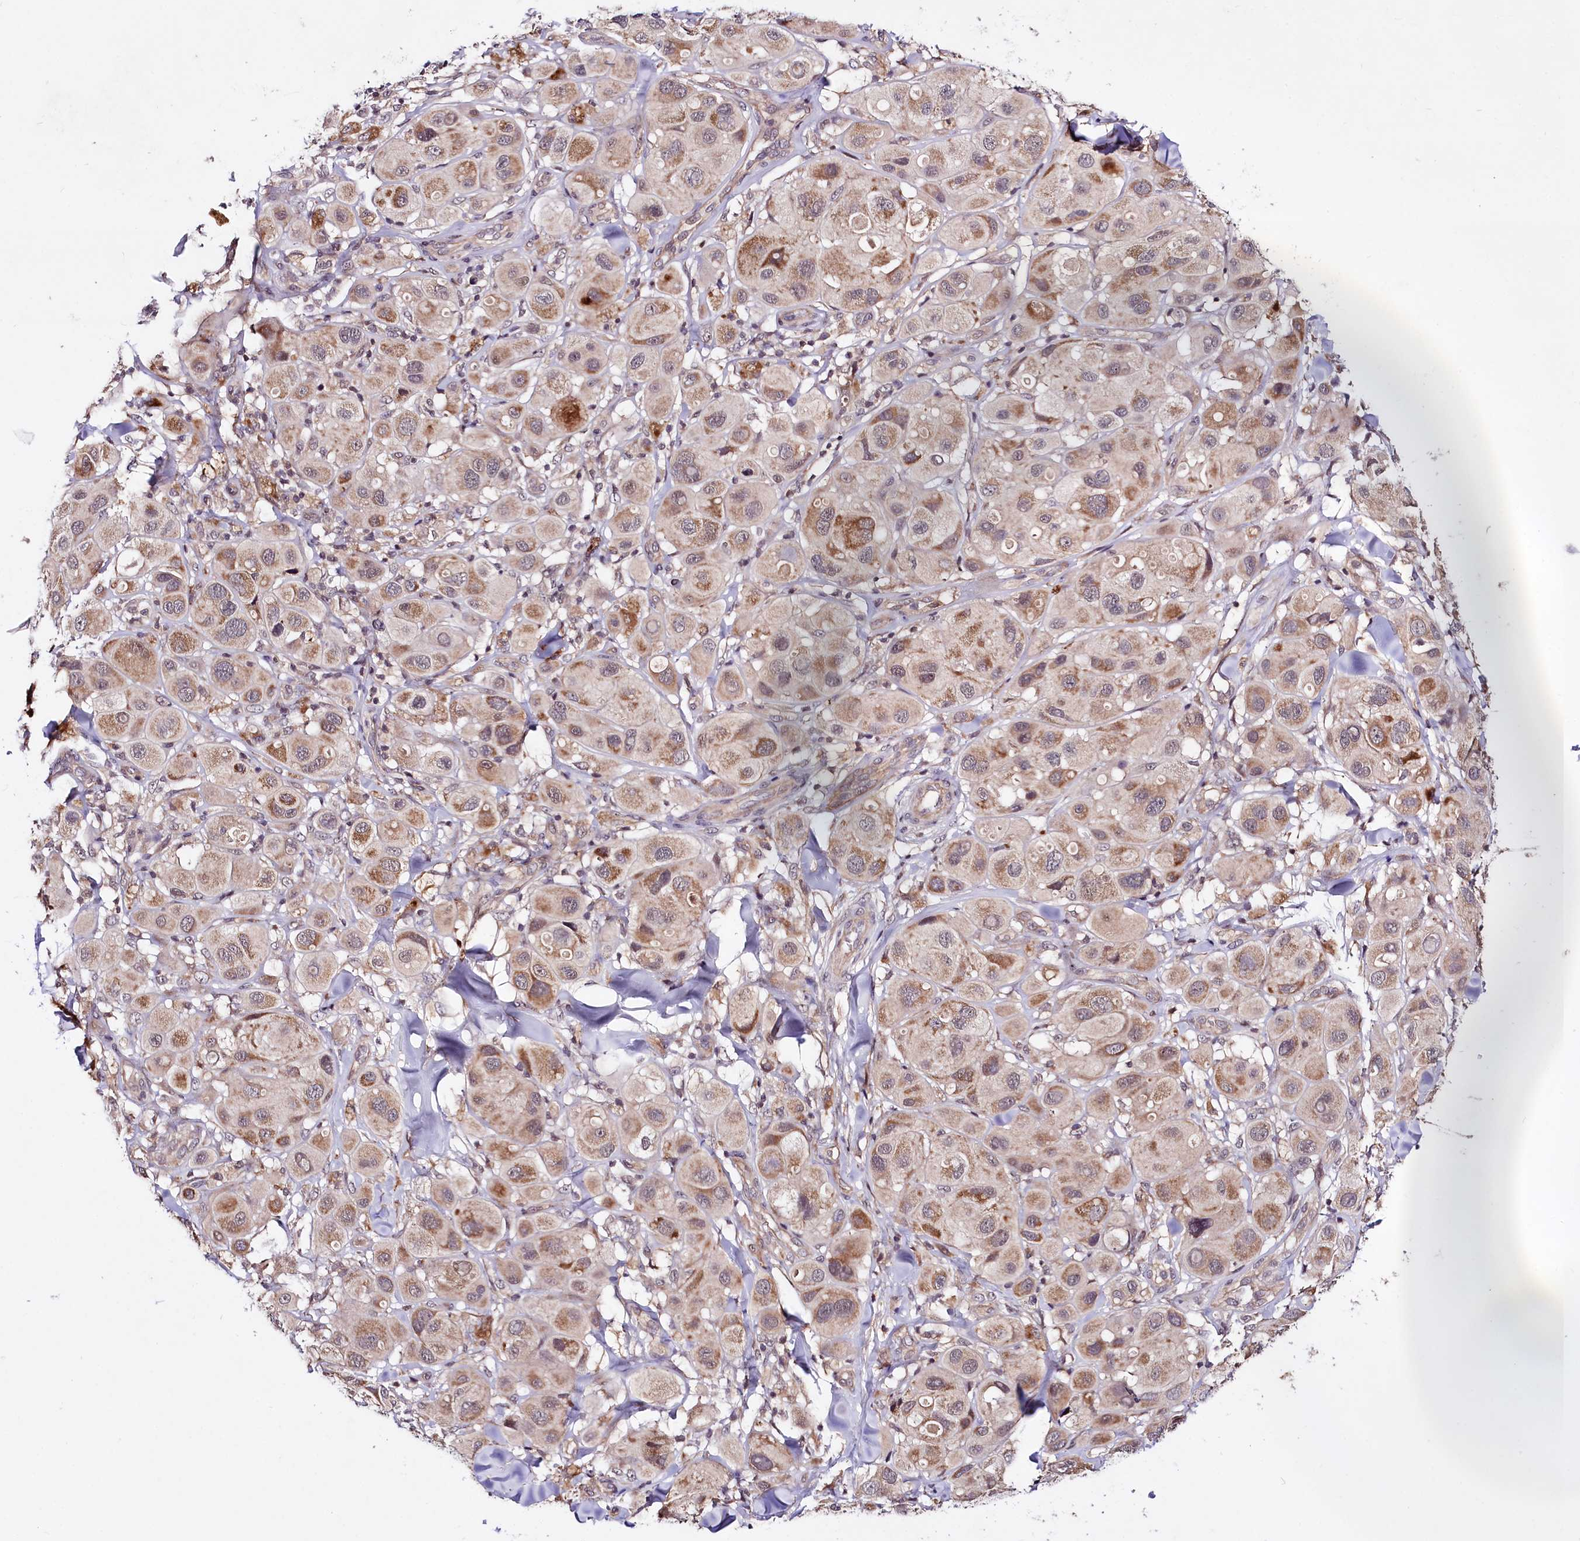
{"staining": {"intensity": "moderate", "quantity": ">75%", "location": "cytoplasmic/membranous"}, "tissue": "melanoma", "cell_type": "Tumor cells", "image_type": "cancer", "snomed": [{"axis": "morphology", "description": "Malignant melanoma, Metastatic site"}, {"axis": "topography", "description": "Skin"}], "caption": "A high-resolution photomicrograph shows IHC staining of melanoma, which demonstrates moderate cytoplasmic/membranous expression in about >75% of tumor cells.", "gene": "TAFAZZIN", "patient": {"sex": "male", "age": 41}}